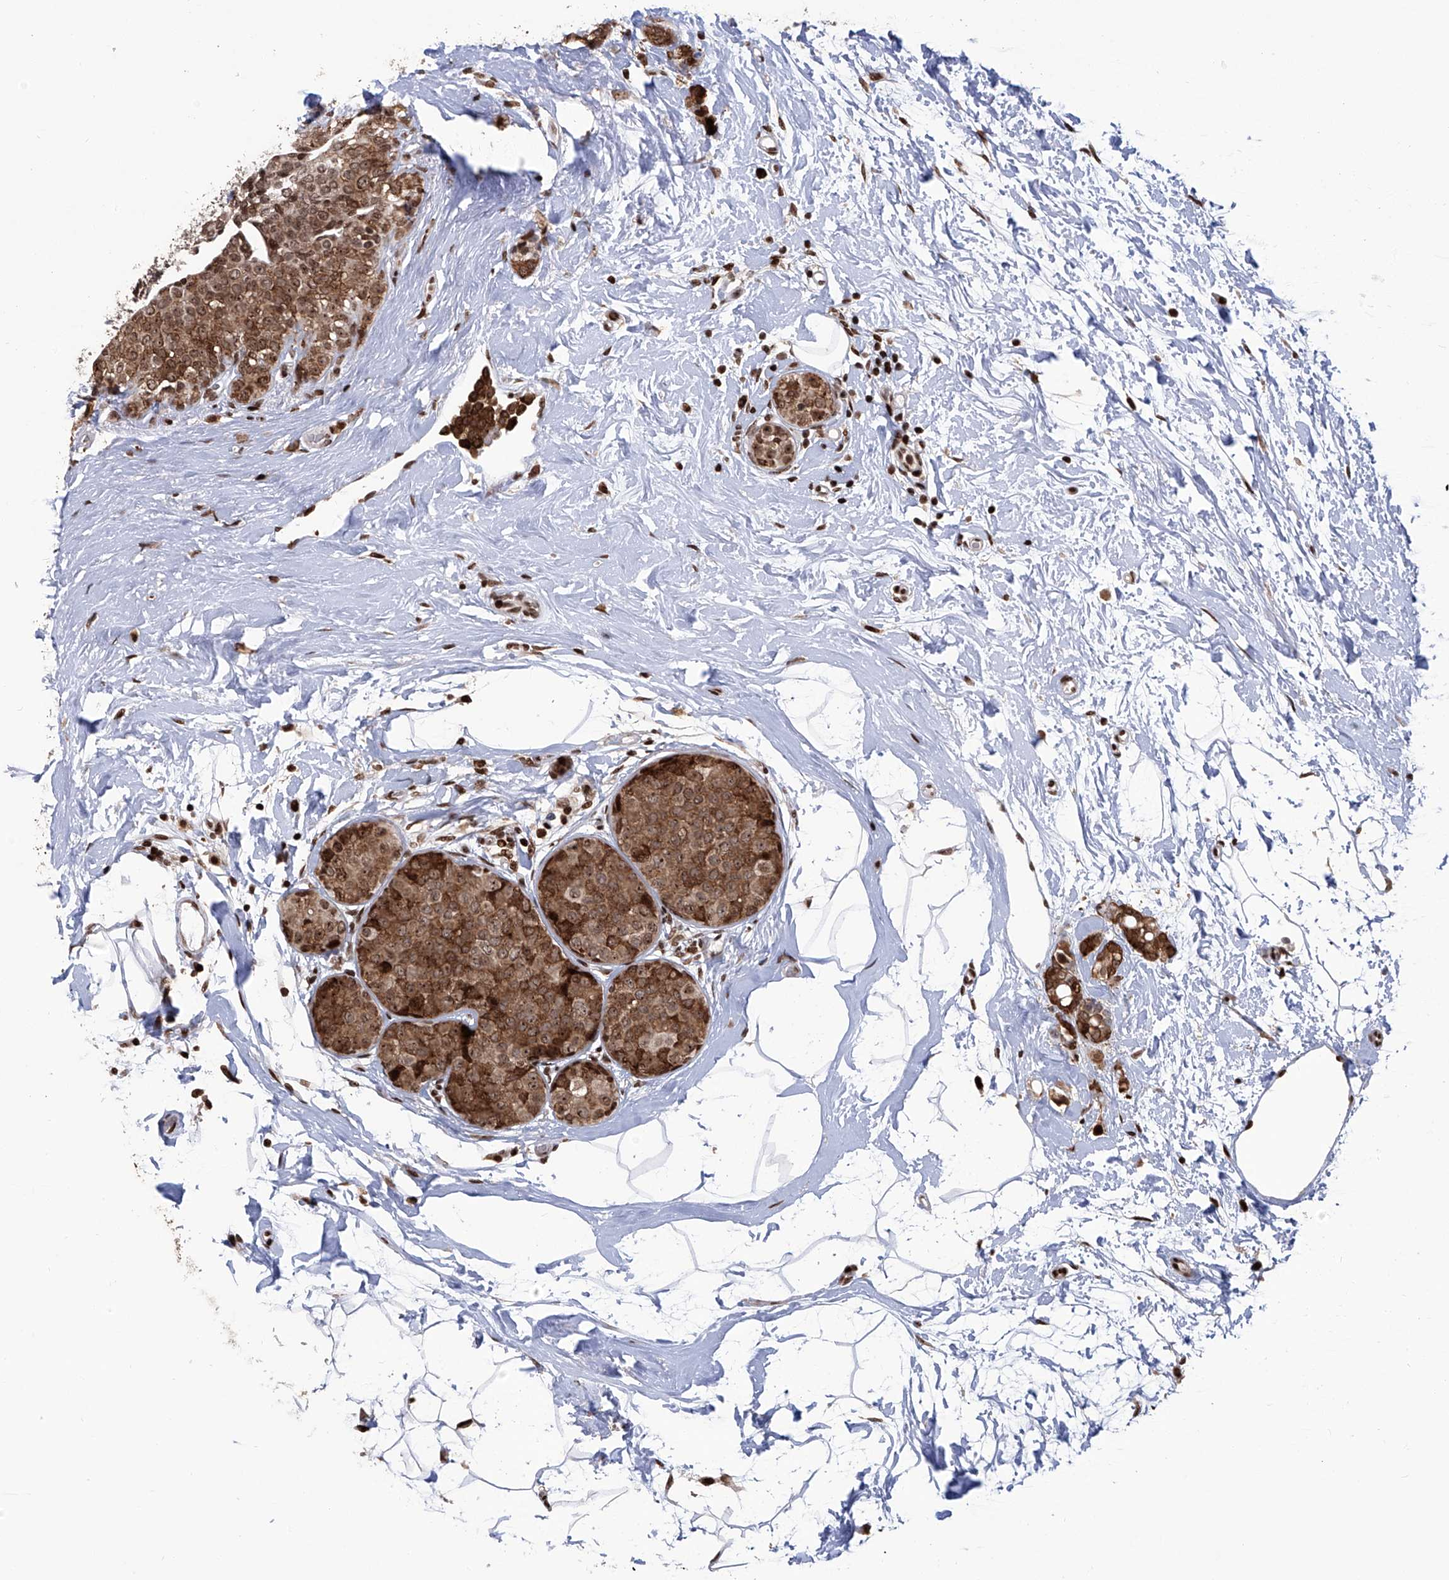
{"staining": {"intensity": "strong", "quantity": ">75%", "location": "cytoplasmic/membranous,nuclear"}, "tissue": "breast cancer", "cell_type": "Tumor cells", "image_type": "cancer", "snomed": [{"axis": "morphology", "description": "Lobular carcinoma, in situ"}, {"axis": "morphology", "description": "Lobular carcinoma"}, {"axis": "topography", "description": "Breast"}], "caption": "Tumor cells exhibit high levels of strong cytoplasmic/membranous and nuclear staining in approximately >75% of cells in human breast cancer.", "gene": "PAK1IP1", "patient": {"sex": "female", "age": 41}}